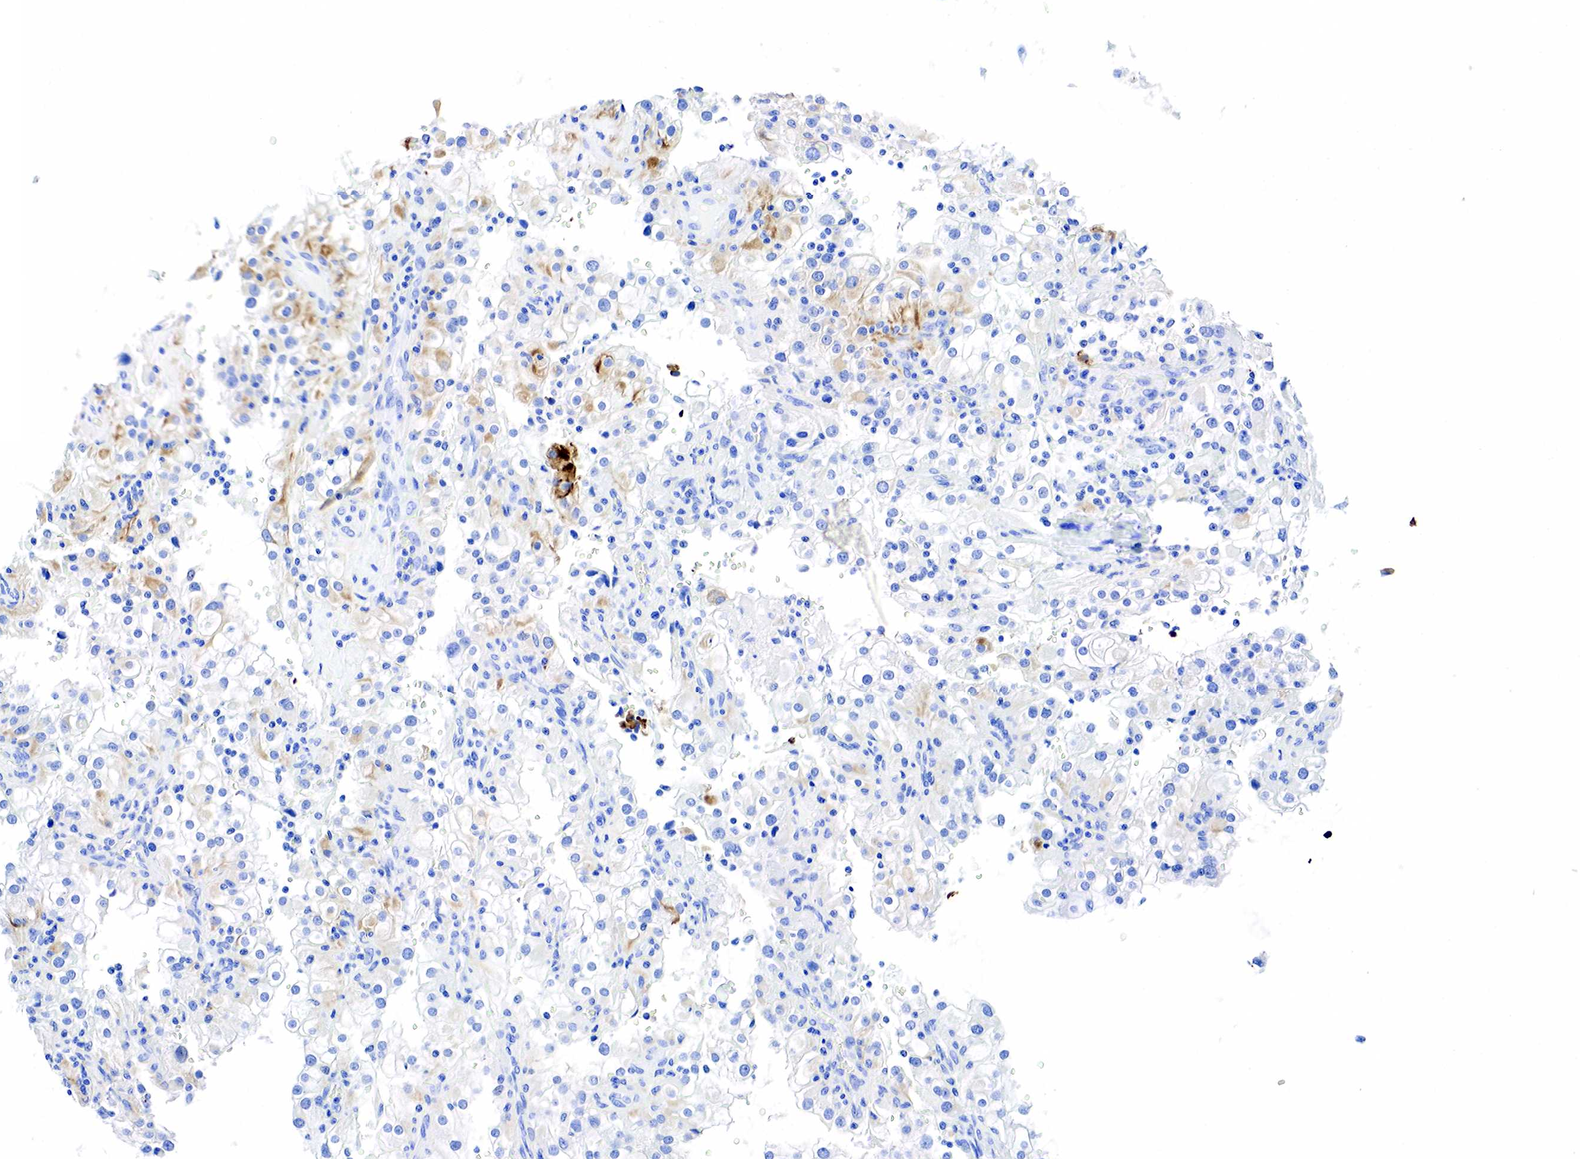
{"staining": {"intensity": "weak", "quantity": "25%-75%", "location": "cytoplasmic/membranous"}, "tissue": "renal cancer", "cell_type": "Tumor cells", "image_type": "cancer", "snomed": [{"axis": "morphology", "description": "Adenocarcinoma, NOS"}, {"axis": "topography", "description": "Kidney"}], "caption": "Renal cancer stained with immunohistochemistry reveals weak cytoplasmic/membranous expression in about 25%-75% of tumor cells.", "gene": "KRT18", "patient": {"sex": "female", "age": 52}}